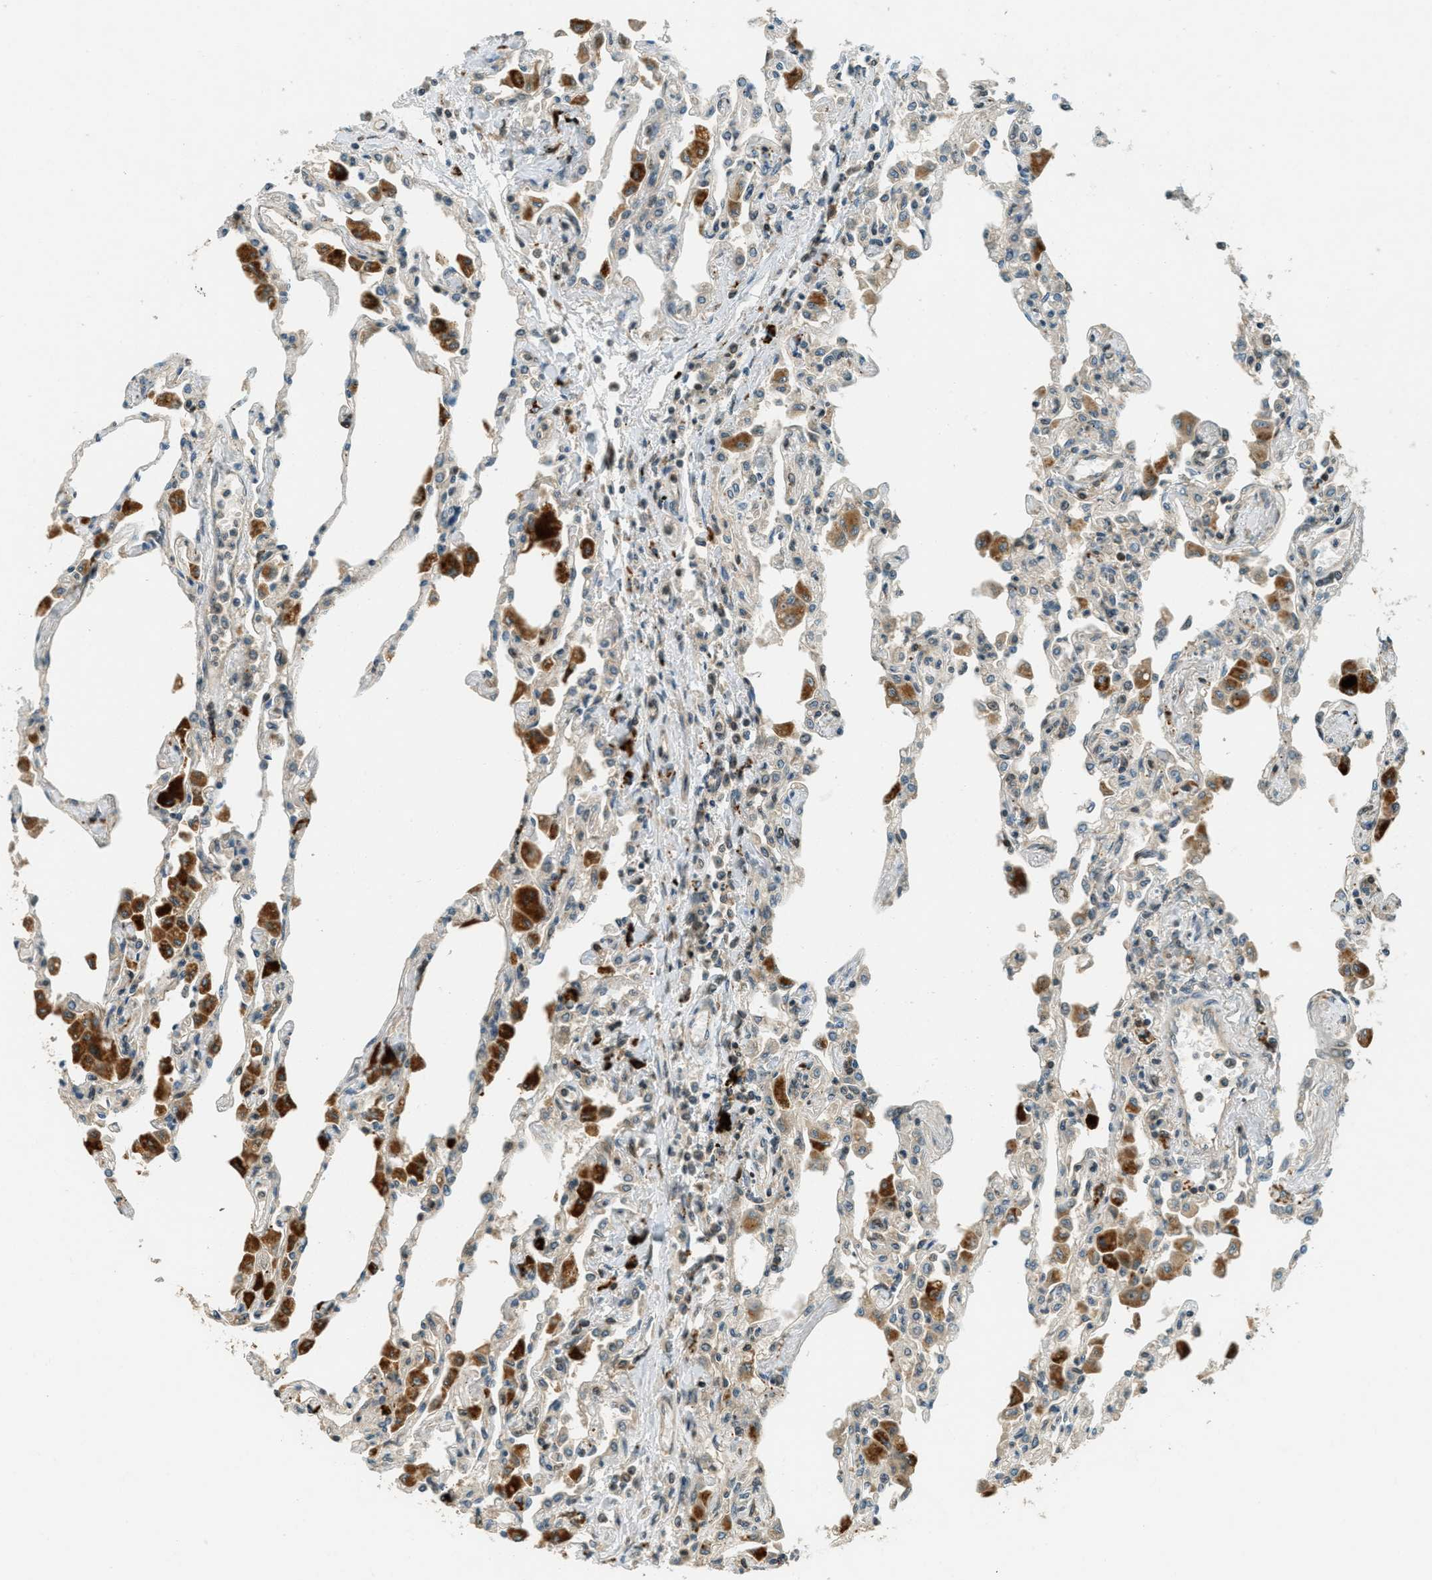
{"staining": {"intensity": "moderate", "quantity": "25%-75%", "location": "cytoplasmic/membranous"}, "tissue": "lung", "cell_type": "Alveolar cells", "image_type": "normal", "snomed": [{"axis": "morphology", "description": "Normal tissue, NOS"}, {"axis": "topography", "description": "Bronchus"}, {"axis": "topography", "description": "Lung"}], "caption": "DAB (3,3'-diaminobenzidine) immunohistochemical staining of normal lung shows moderate cytoplasmic/membranous protein expression in approximately 25%-75% of alveolar cells. (IHC, brightfield microscopy, high magnification).", "gene": "PTPN23", "patient": {"sex": "female", "age": 49}}